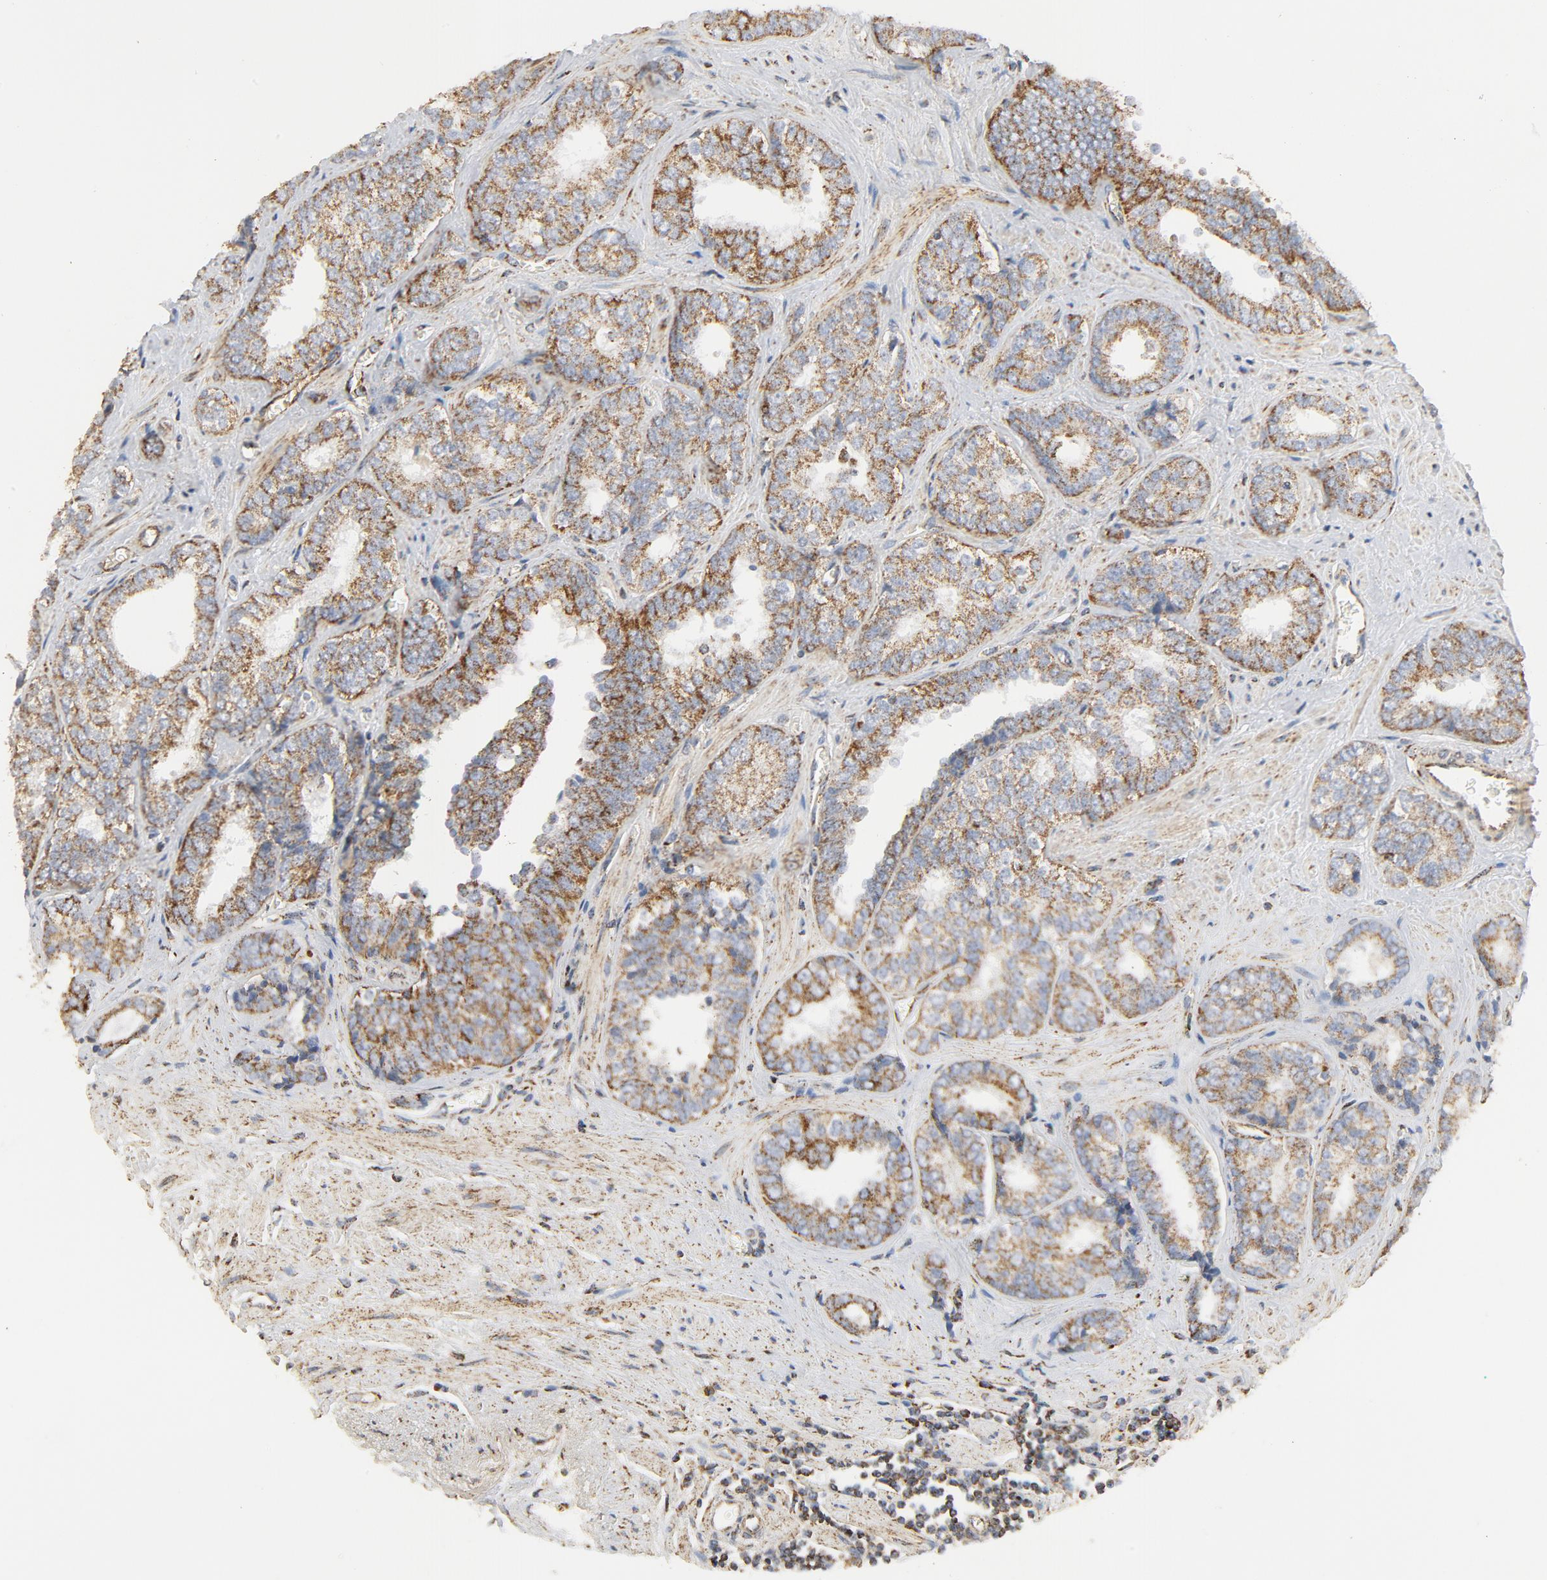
{"staining": {"intensity": "moderate", "quantity": ">75%", "location": "cytoplasmic/membranous"}, "tissue": "prostate cancer", "cell_type": "Tumor cells", "image_type": "cancer", "snomed": [{"axis": "morphology", "description": "Adenocarcinoma, High grade"}, {"axis": "topography", "description": "Prostate"}], "caption": "Prostate cancer stained for a protein exhibits moderate cytoplasmic/membranous positivity in tumor cells. Using DAB (brown) and hematoxylin (blue) stains, captured at high magnification using brightfield microscopy.", "gene": "PCNX4", "patient": {"sex": "male", "age": 67}}